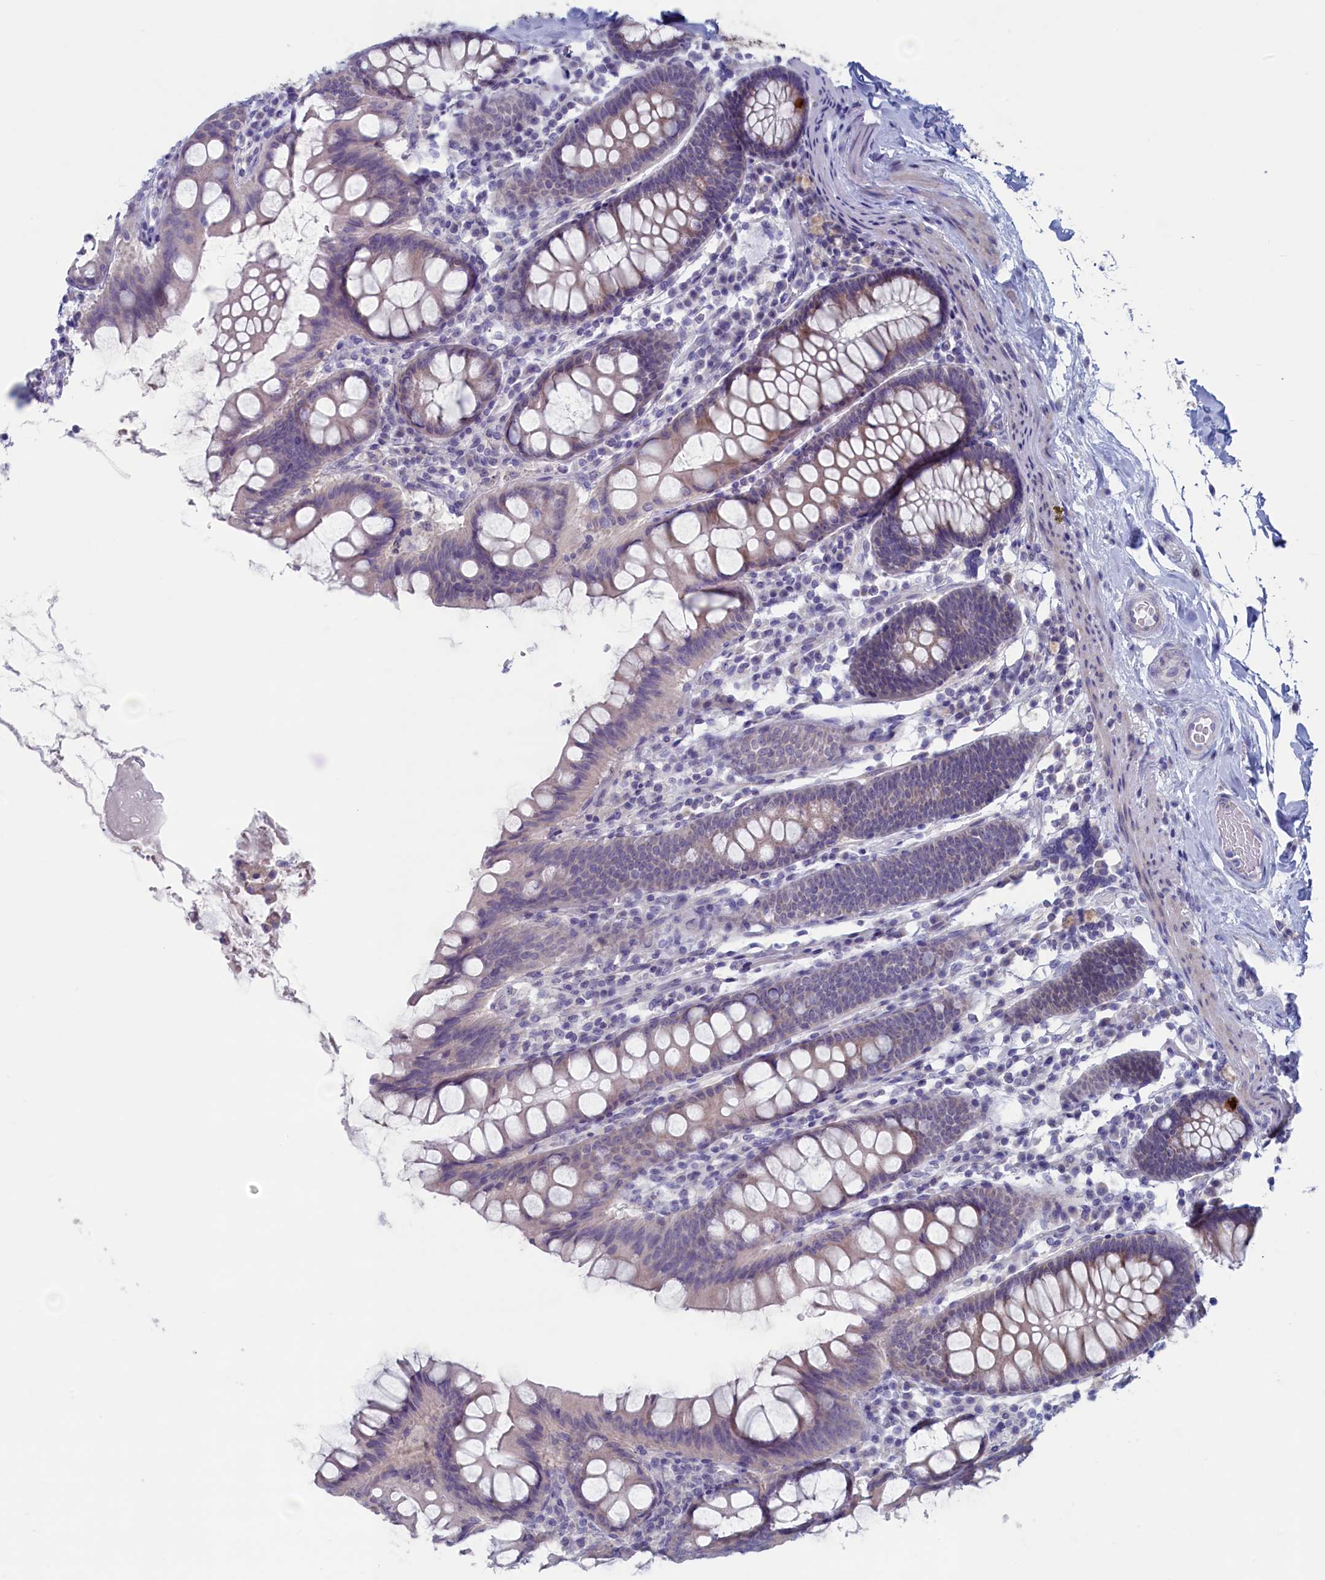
{"staining": {"intensity": "negative", "quantity": "none", "location": "none"}, "tissue": "colon", "cell_type": "Endothelial cells", "image_type": "normal", "snomed": [{"axis": "morphology", "description": "Normal tissue, NOS"}, {"axis": "topography", "description": "Colon"}], "caption": "An image of colon stained for a protein exhibits no brown staining in endothelial cells. (Immunohistochemistry (ihc), brightfield microscopy, high magnification).", "gene": "WDR76", "patient": {"sex": "female", "age": 79}}